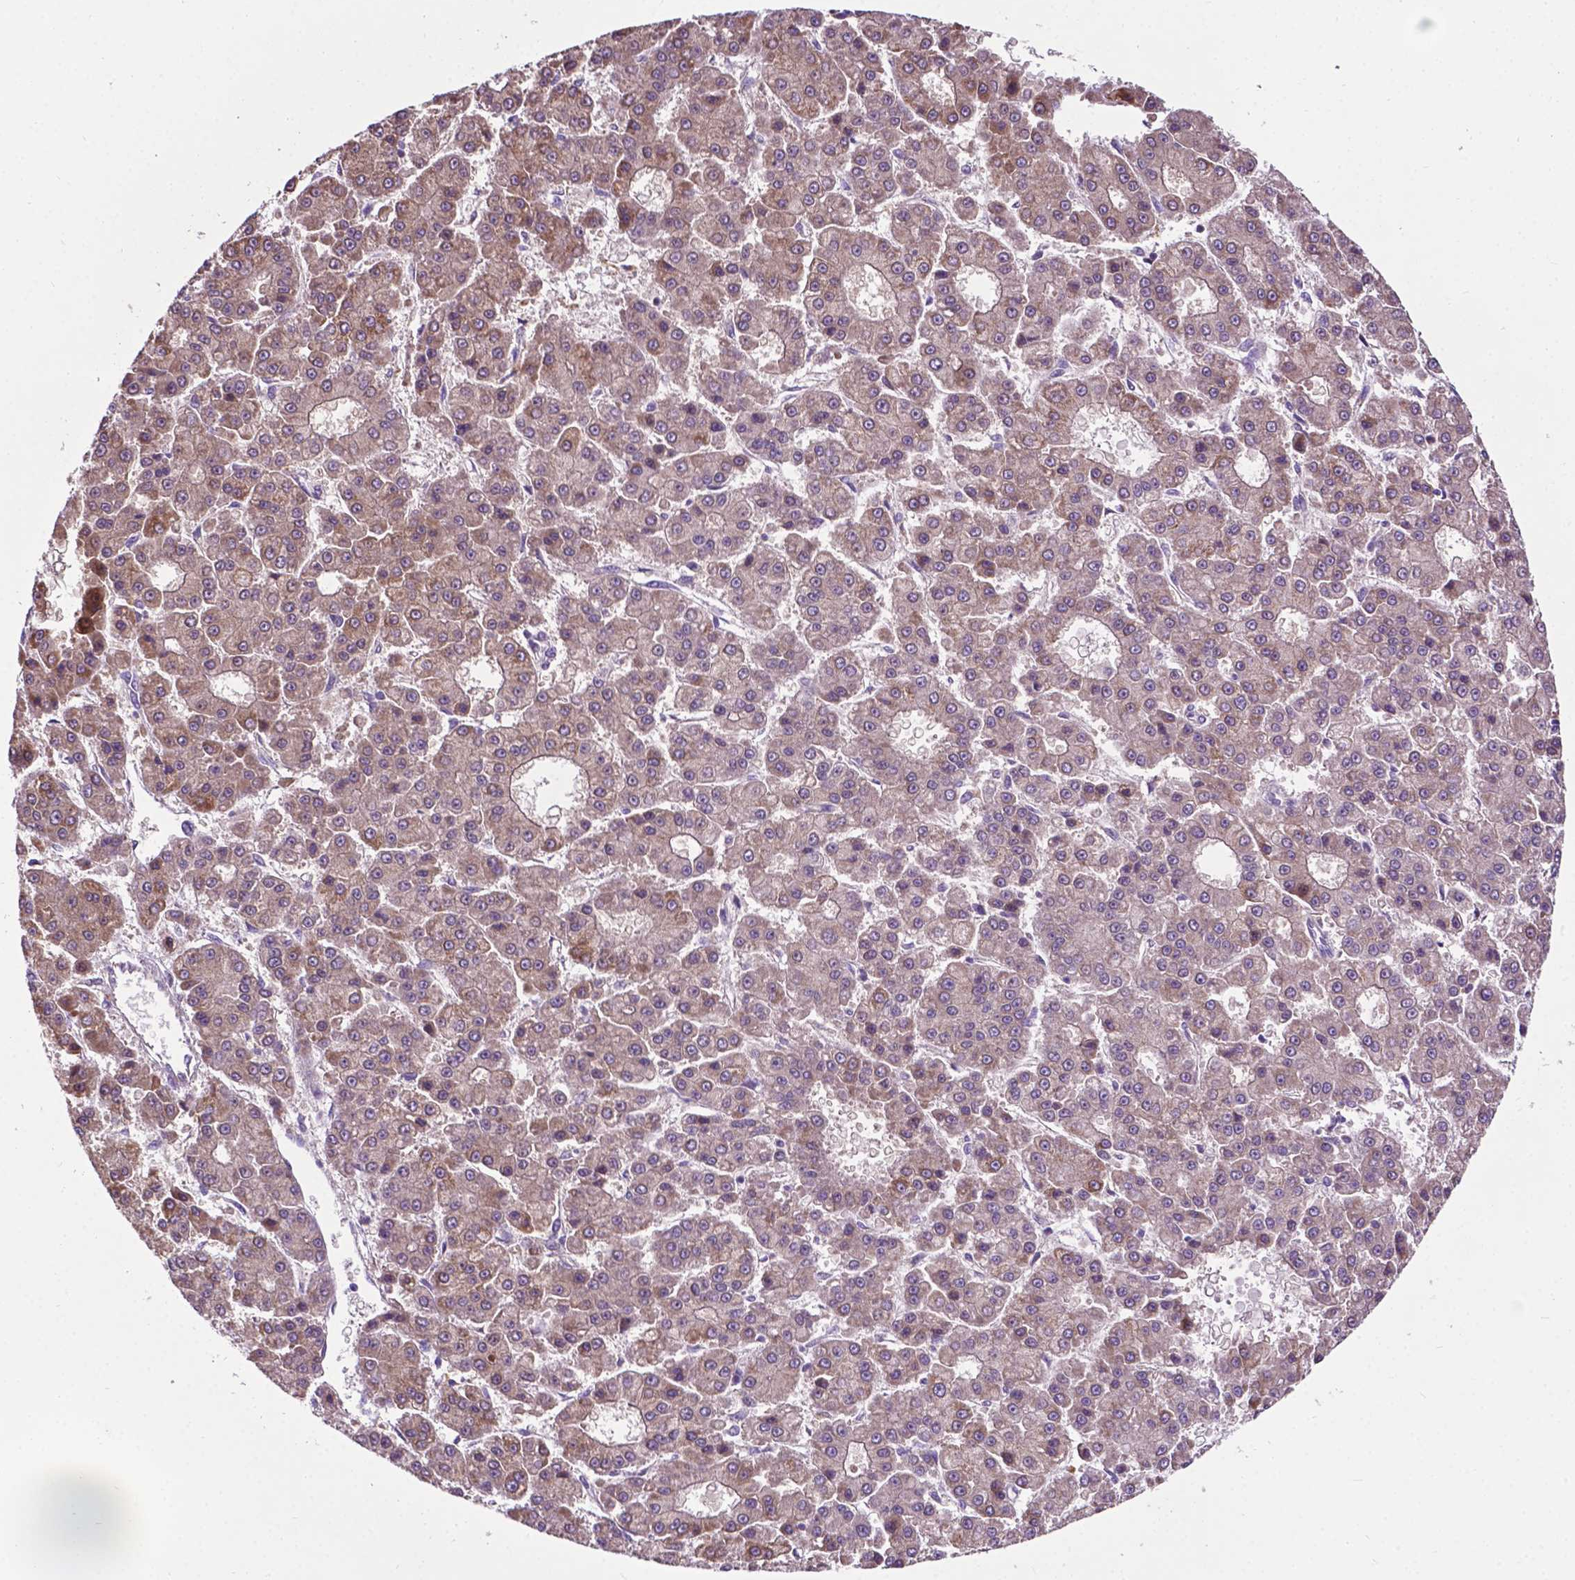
{"staining": {"intensity": "weak", "quantity": "25%-75%", "location": "cytoplasmic/membranous"}, "tissue": "liver cancer", "cell_type": "Tumor cells", "image_type": "cancer", "snomed": [{"axis": "morphology", "description": "Carcinoma, Hepatocellular, NOS"}, {"axis": "topography", "description": "Liver"}], "caption": "Immunohistochemical staining of hepatocellular carcinoma (liver) displays low levels of weak cytoplasmic/membranous protein staining in about 25%-75% of tumor cells.", "gene": "SPNS2", "patient": {"sex": "male", "age": 70}}